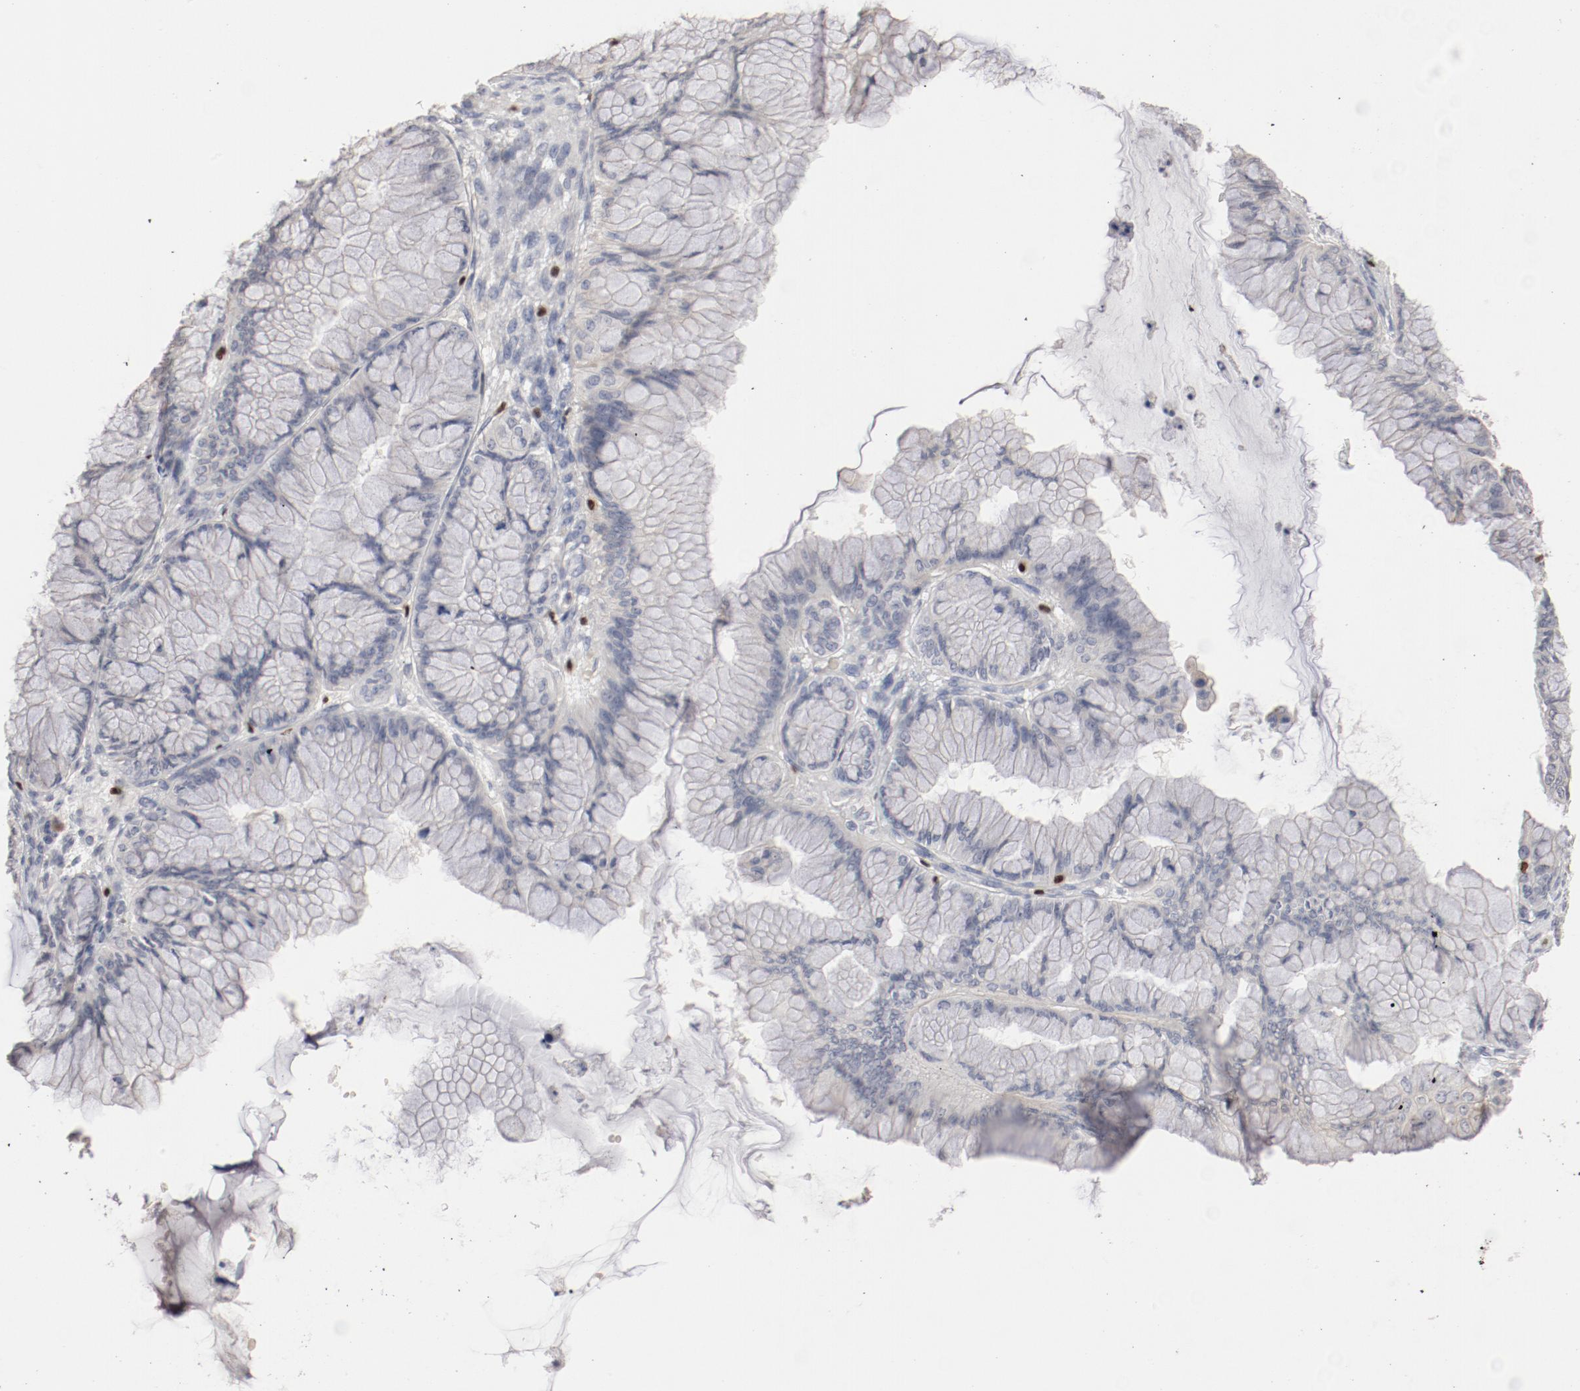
{"staining": {"intensity": "negative", "quantity": "none", "location": "none"}, "tissue": "ovarian cancer", "cell_type": "Tumor cells", "image_type": "cancer", "snomed": [{"axis": "morphology", "description": "Cystadenocarcinoma, mucinous, NOS"}, {"axis": "topography", "description": "Ovary"}], "caption": "IHC histopathology image of ovarian mucinous cystadenocarcinoma stained for a protein (brown), which reveals no expression in tumor cells.", "gene": "SPI1", "patient": {"sex": "female", "age": 63}}